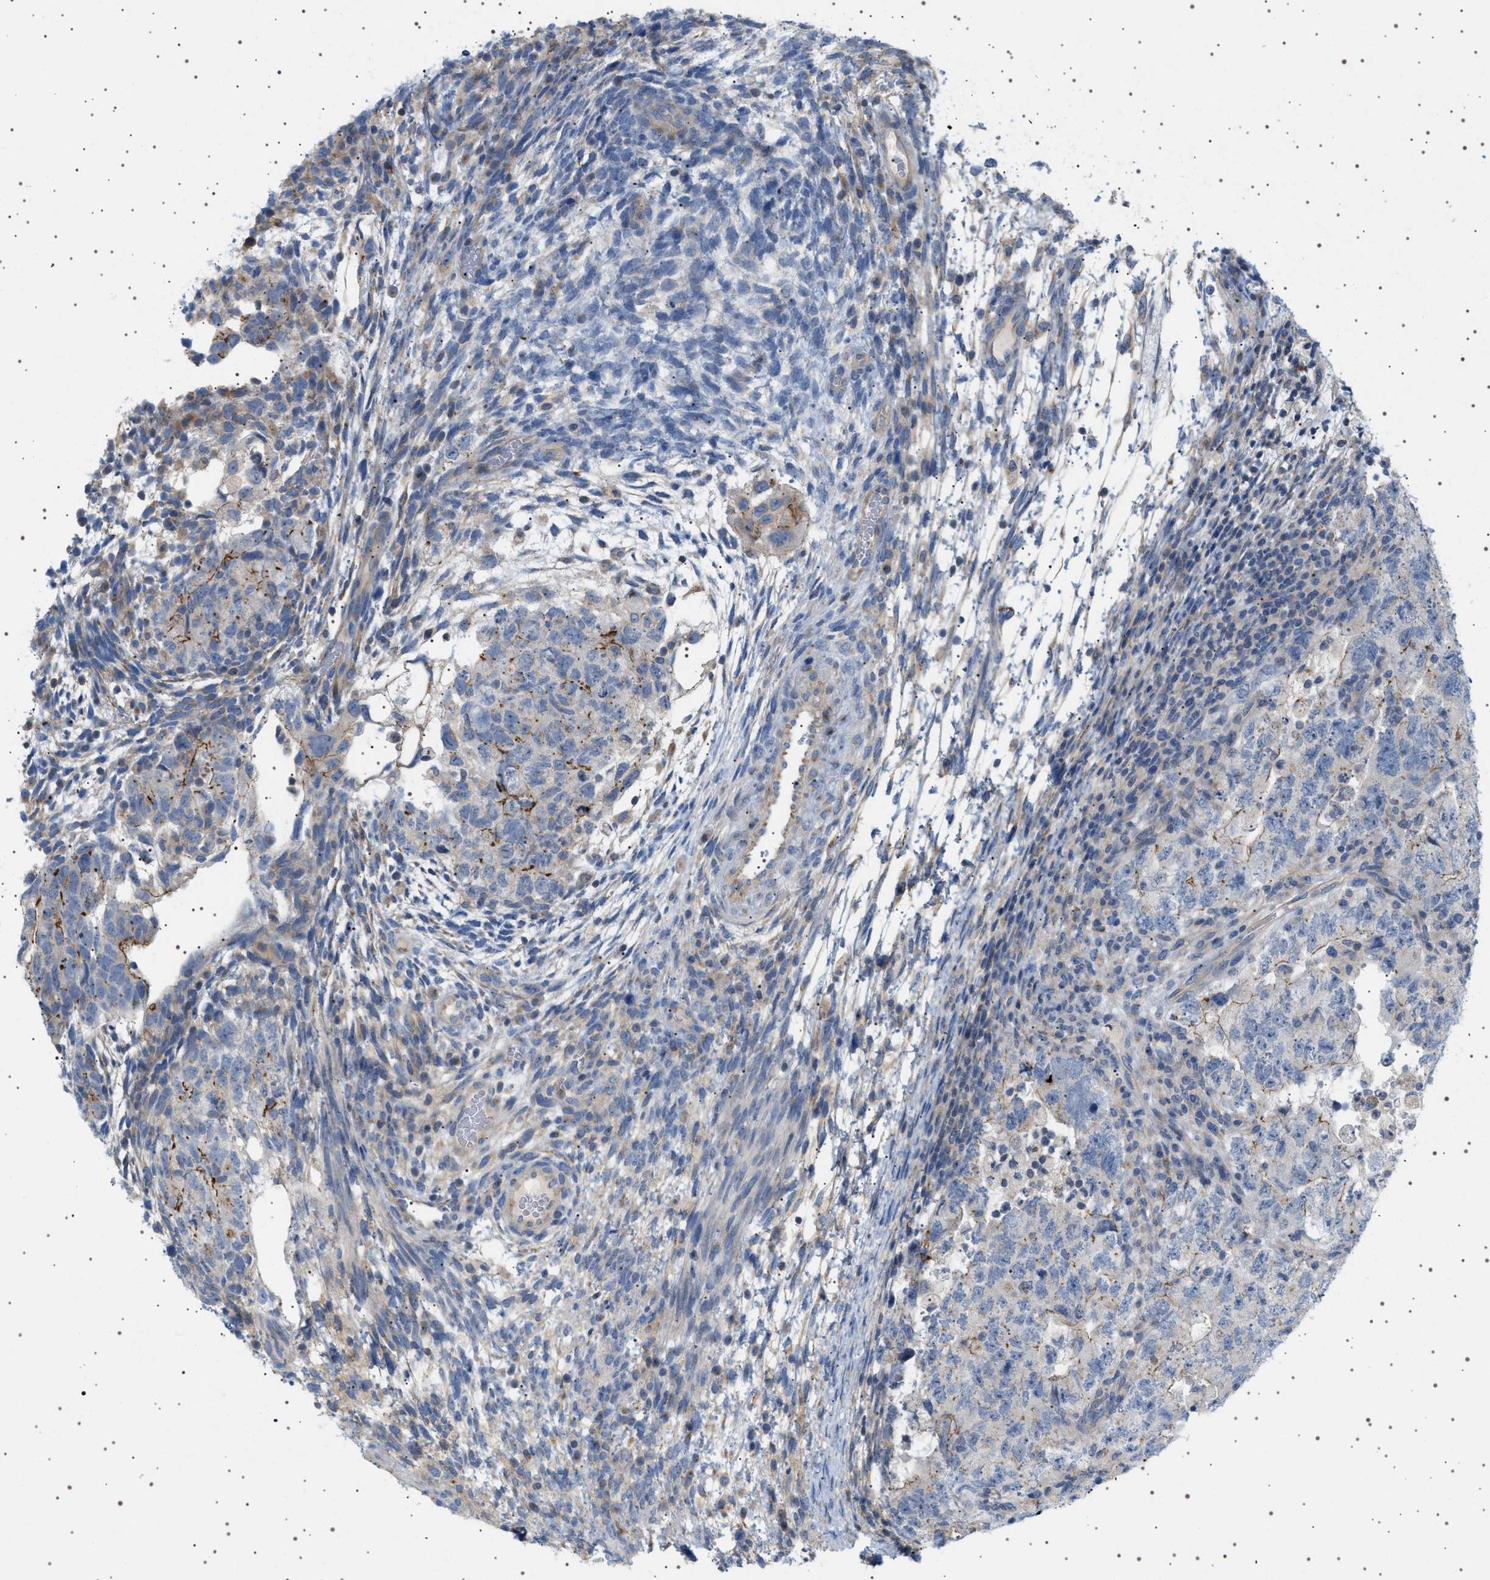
{"staining": {"intensity": "moderate", "quantity": "<25%", "location": "cytoplasmic/membranous"}, "tissue": "testis cancer", "cell_type": "Tumor cells", "image_type": "cancer", "snomed": [{"axis": "morphology", "description": "Carcinoma, Embryonal, NOS"}, {"axis": "topography", "description": "Testis"}], "caption": "Testis cancer stained for a protein shows moderate cytoplasmic/membranous positivity in tumor cells.", "gene": "ADCY10", "patient": {"sex": "male", "age": 36}}